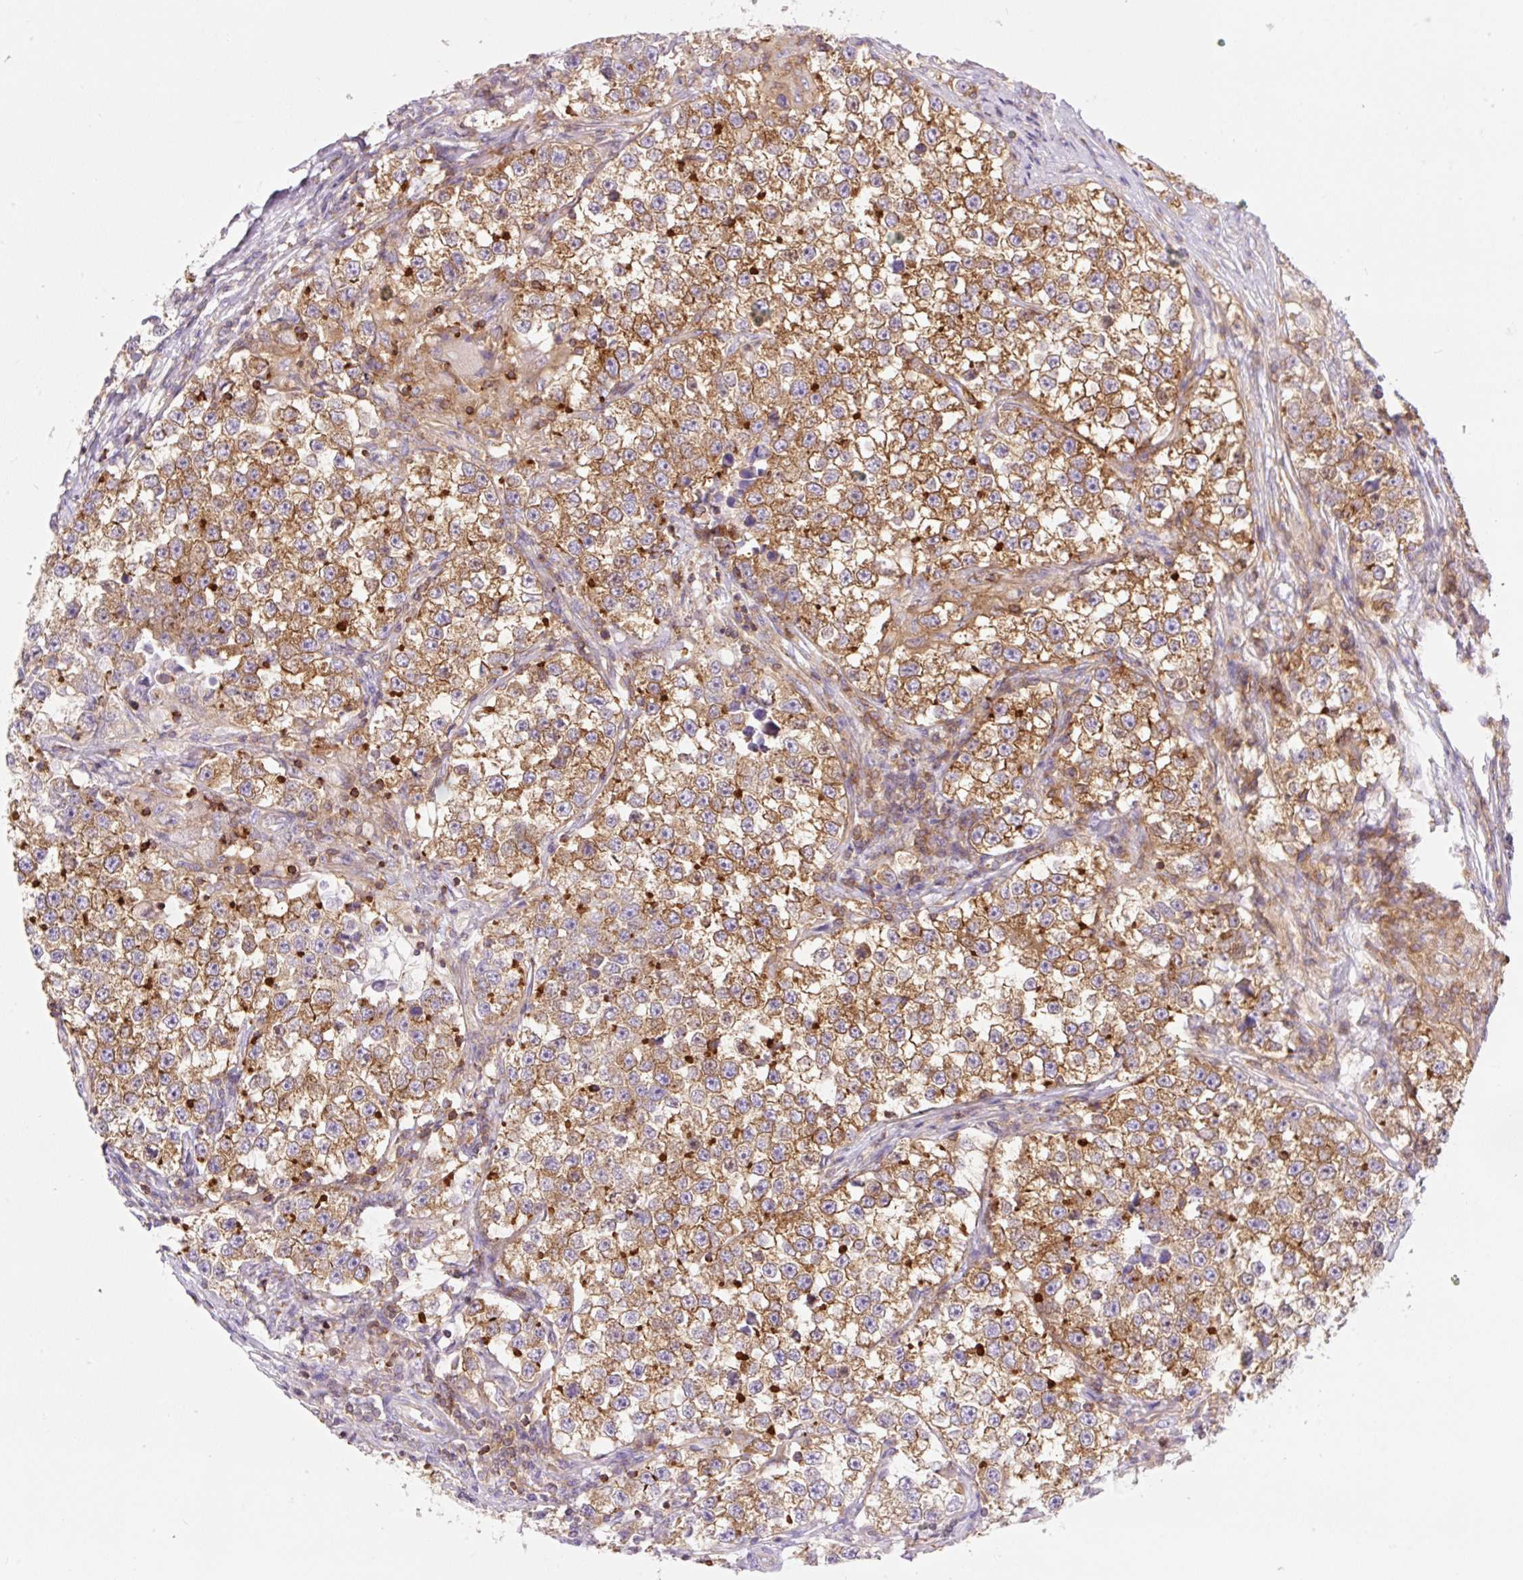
{"staining": {"intensity": "moderate", "quantity": ">75%", "location": "cytoplasmic/membranous"}, "tissue": "testis cancer", "cell_type": "Tumor cells", "image_type": "cancer", "snomed": [{"axis": "morphology", "description": "Seminoma, NOS"}, {"axis": "topography", "description": "Testis"}], "caption": "This is a micrograph of immunohistochemistry (IHC) staining of testis cancer (seminoma), which shows moderate staining in the cytoplasmic/membranous of tumor cells.", "gene": "DNM2", "patient": {"sex": "male", "age": 46}}